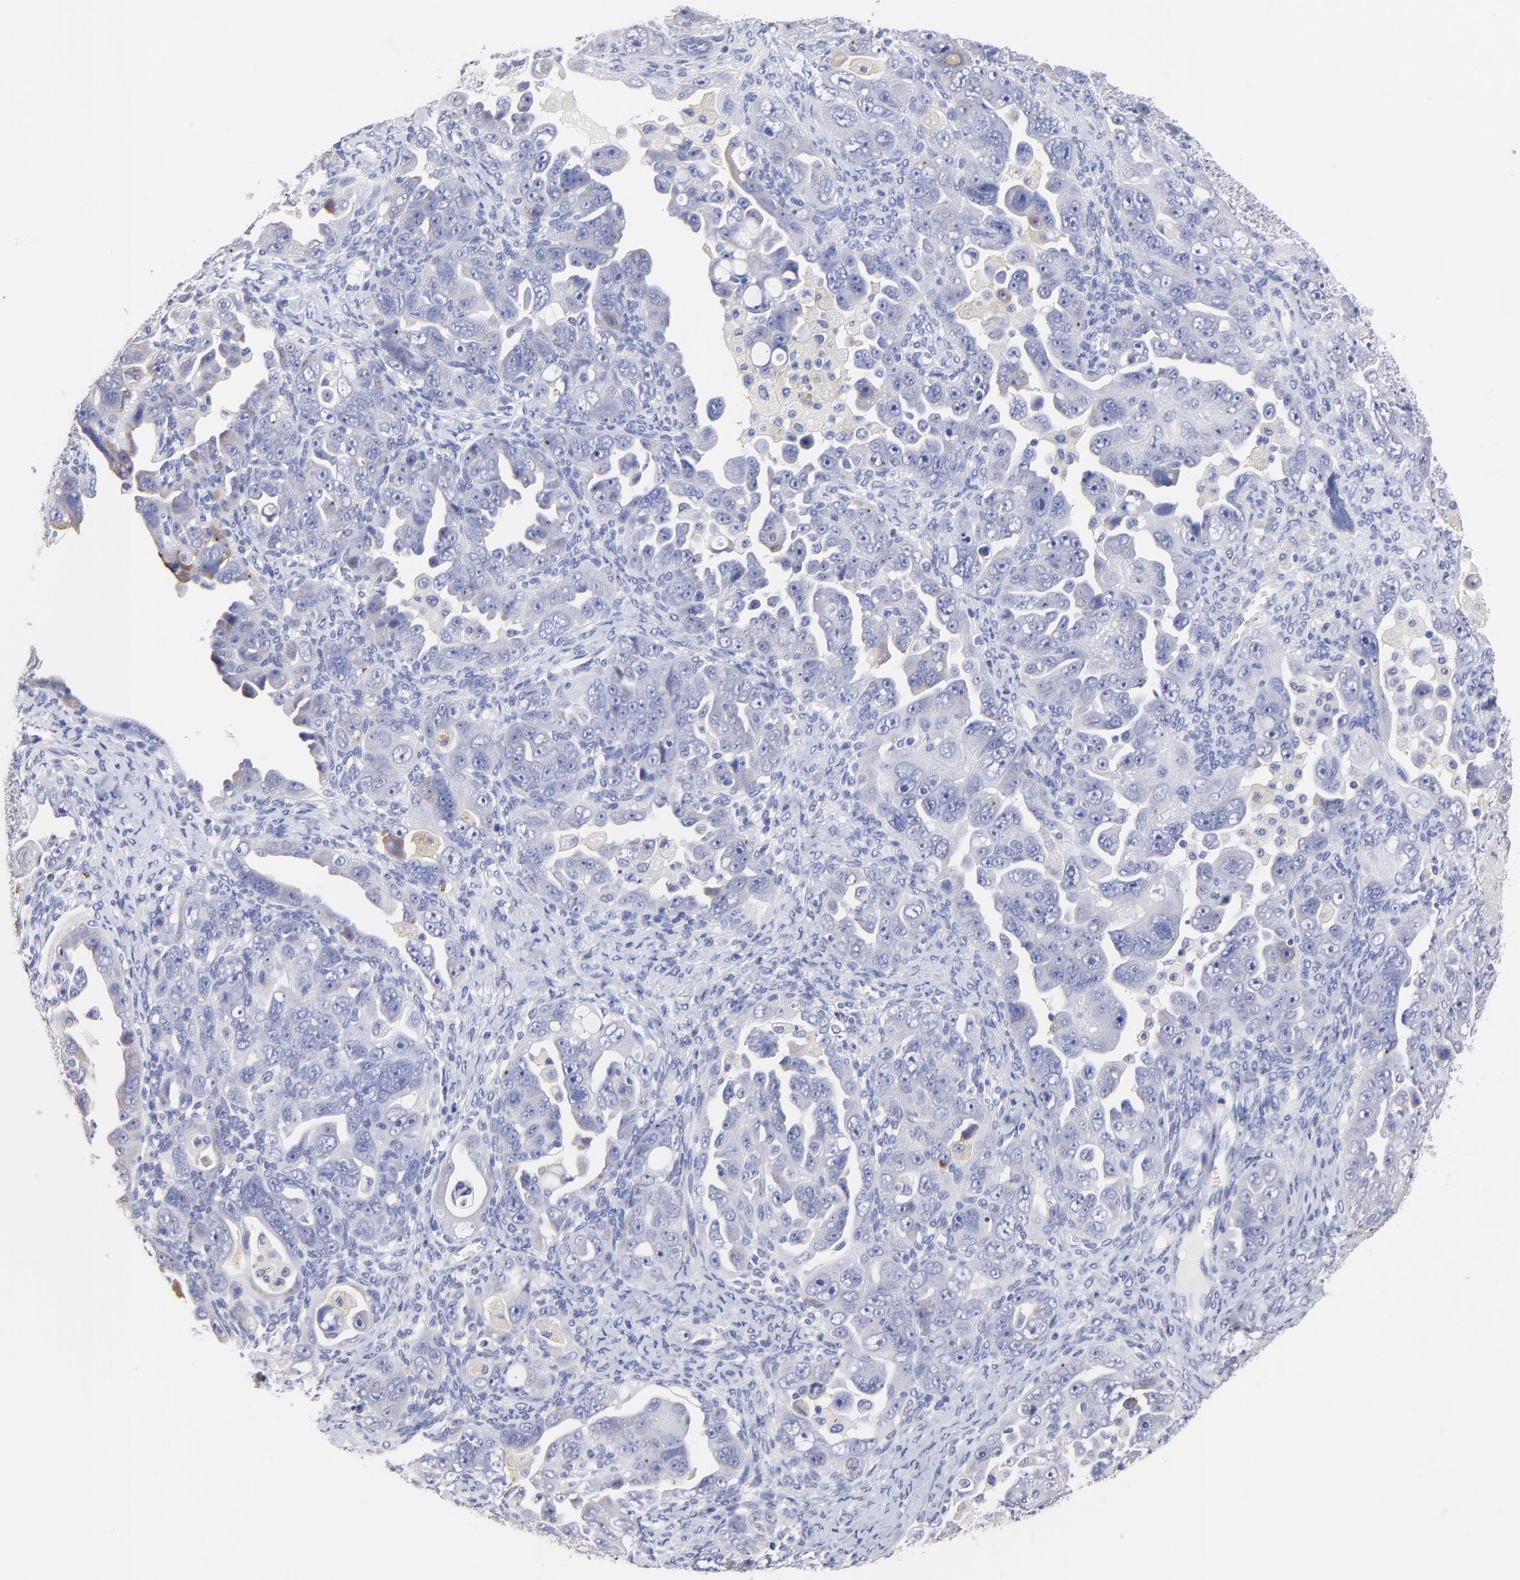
{"staining": {"intensity": "weak", "quantity": "<25%", "location": "cytoplasmic/membranous"}, "tissue": "ovarian cancer", "cell_type": "Tumor cells", "image_type": "cancer", "snomed": [{"axis": "morphology", "description": "Cystadenocarcinoma, serous, NOS"}, {"axis": "topography", "description": "Ovary"}], "caption": "Immunohistochemistry image of human ovarian serous cystadenocarcinoma stained for a protein (brown), which shows no positivity in tumor cells. Nuclei are stained in blue.", "gene": "LAX1", "patient": {"sex": "female", "age": 66}}